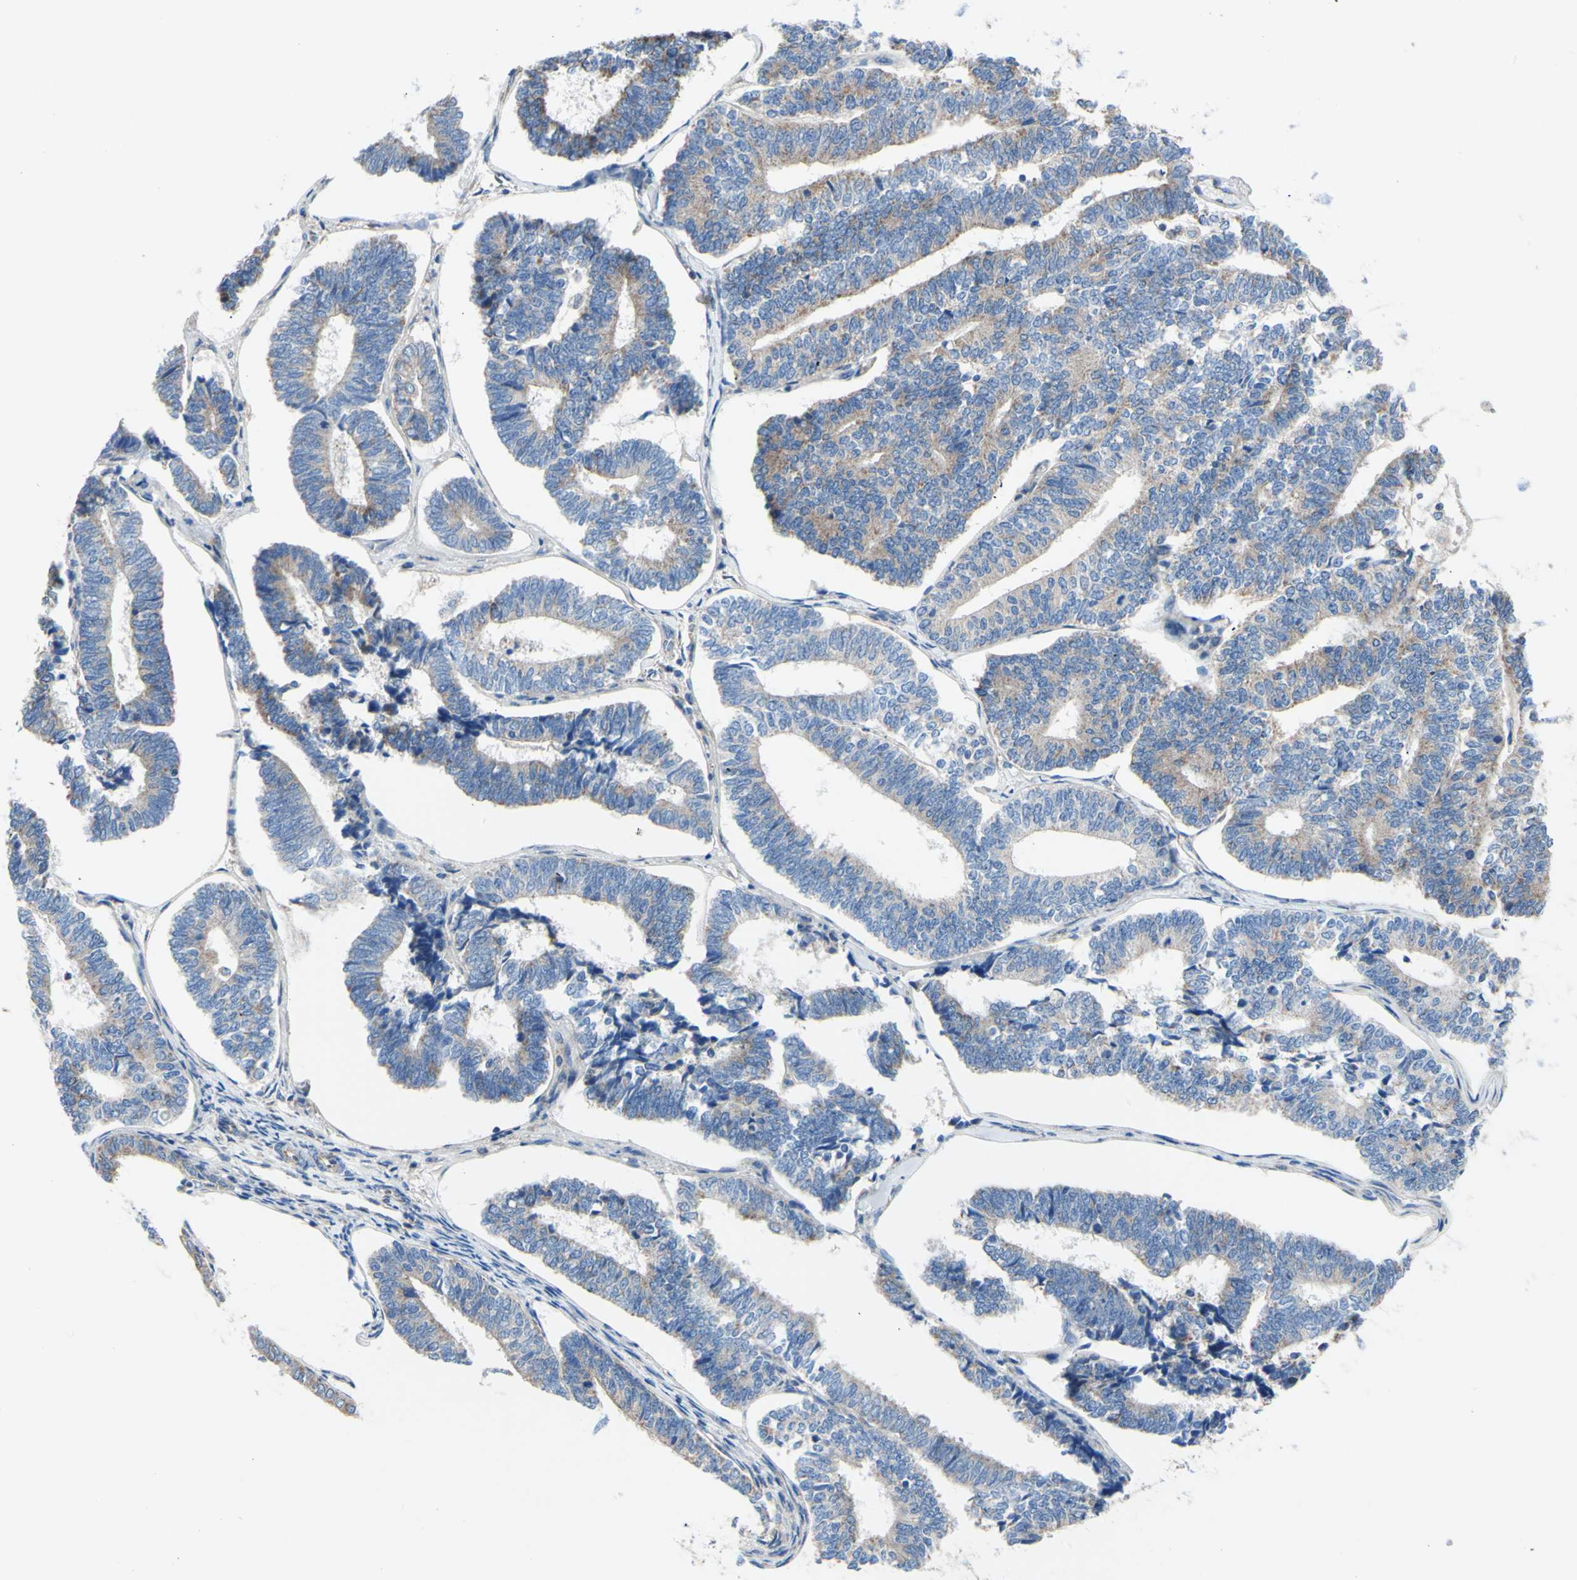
{"staining": {"intensity": "moderate", "quantity": "<25%", "location": "cytoplasmic/membranous"}, "tissue": "endometrial cancer", "cell_type": "Tumor cells", "image_type": "cancer", "snomed": [{"axis": "morphology", "description": "Adenocarcinoma, NOS"}, {"axis": "topography", "description": "Endometrium"}], "caption": "About <25% of tumor cells in endometrial adenocarcinoma exhibit moderate cytoplasmic/membranous protein staining as visualized by brown immunohistochemical staining.", "gene": "FMR1", "patient": {"sex": "female", "age": 70}}